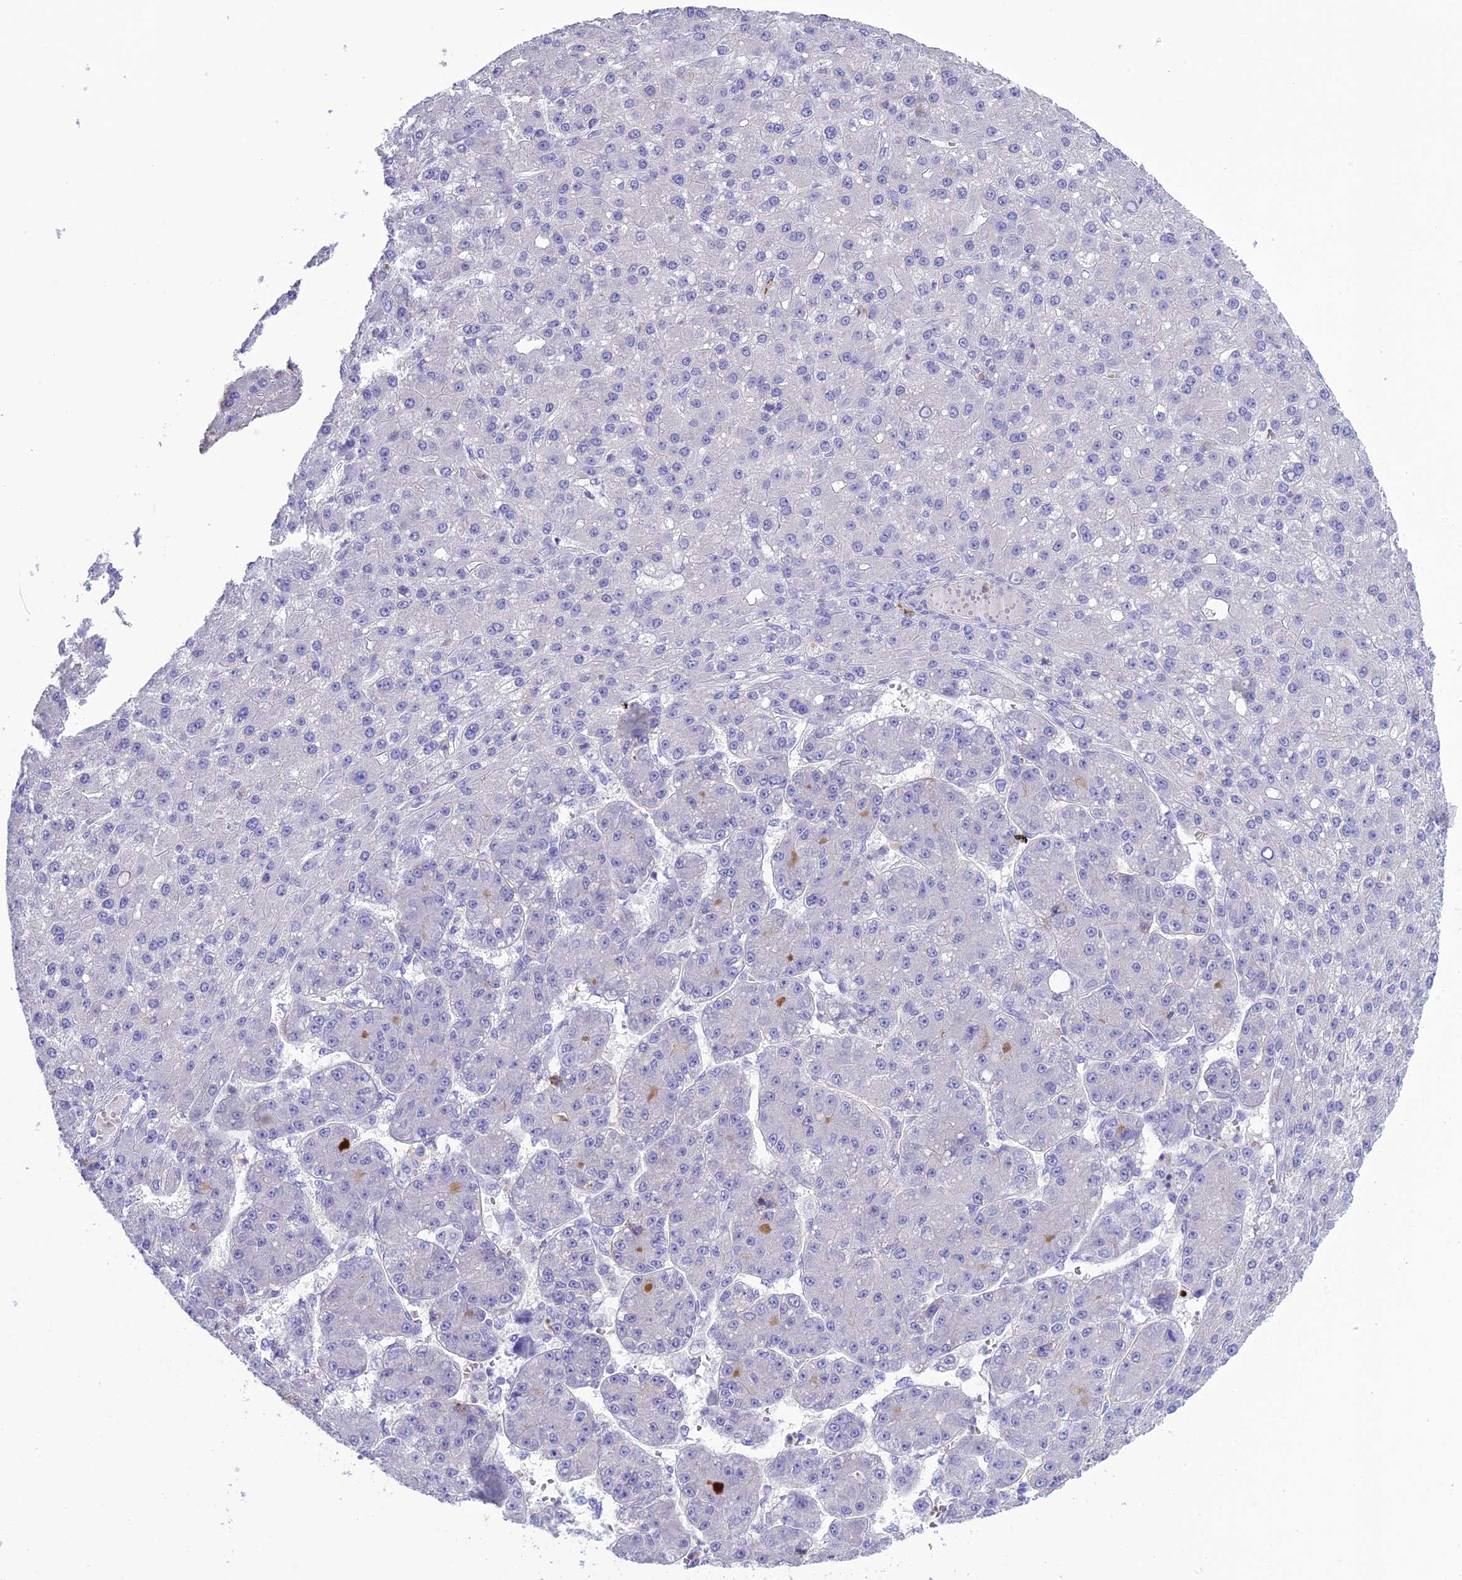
{"staining": {"intensity": "negative", "quantity": "none", "location": "none"}, "tissue": "liver cancer", "cell_type": "Tumor cells", "image_type": "cancer", "snomed": [{"axis": "morphology", "description": "Carcinoma, Hepatocellular, NOS"}, {"axis": "topography", "description": "Liver"}], "caption": "This is an IHC micrograph of liver cancer (hepatocellular carcinoma). There is no positivity in tumor cells.", "gene": "OR1Q1", "patient": {"sex": "male", "age": 67}}